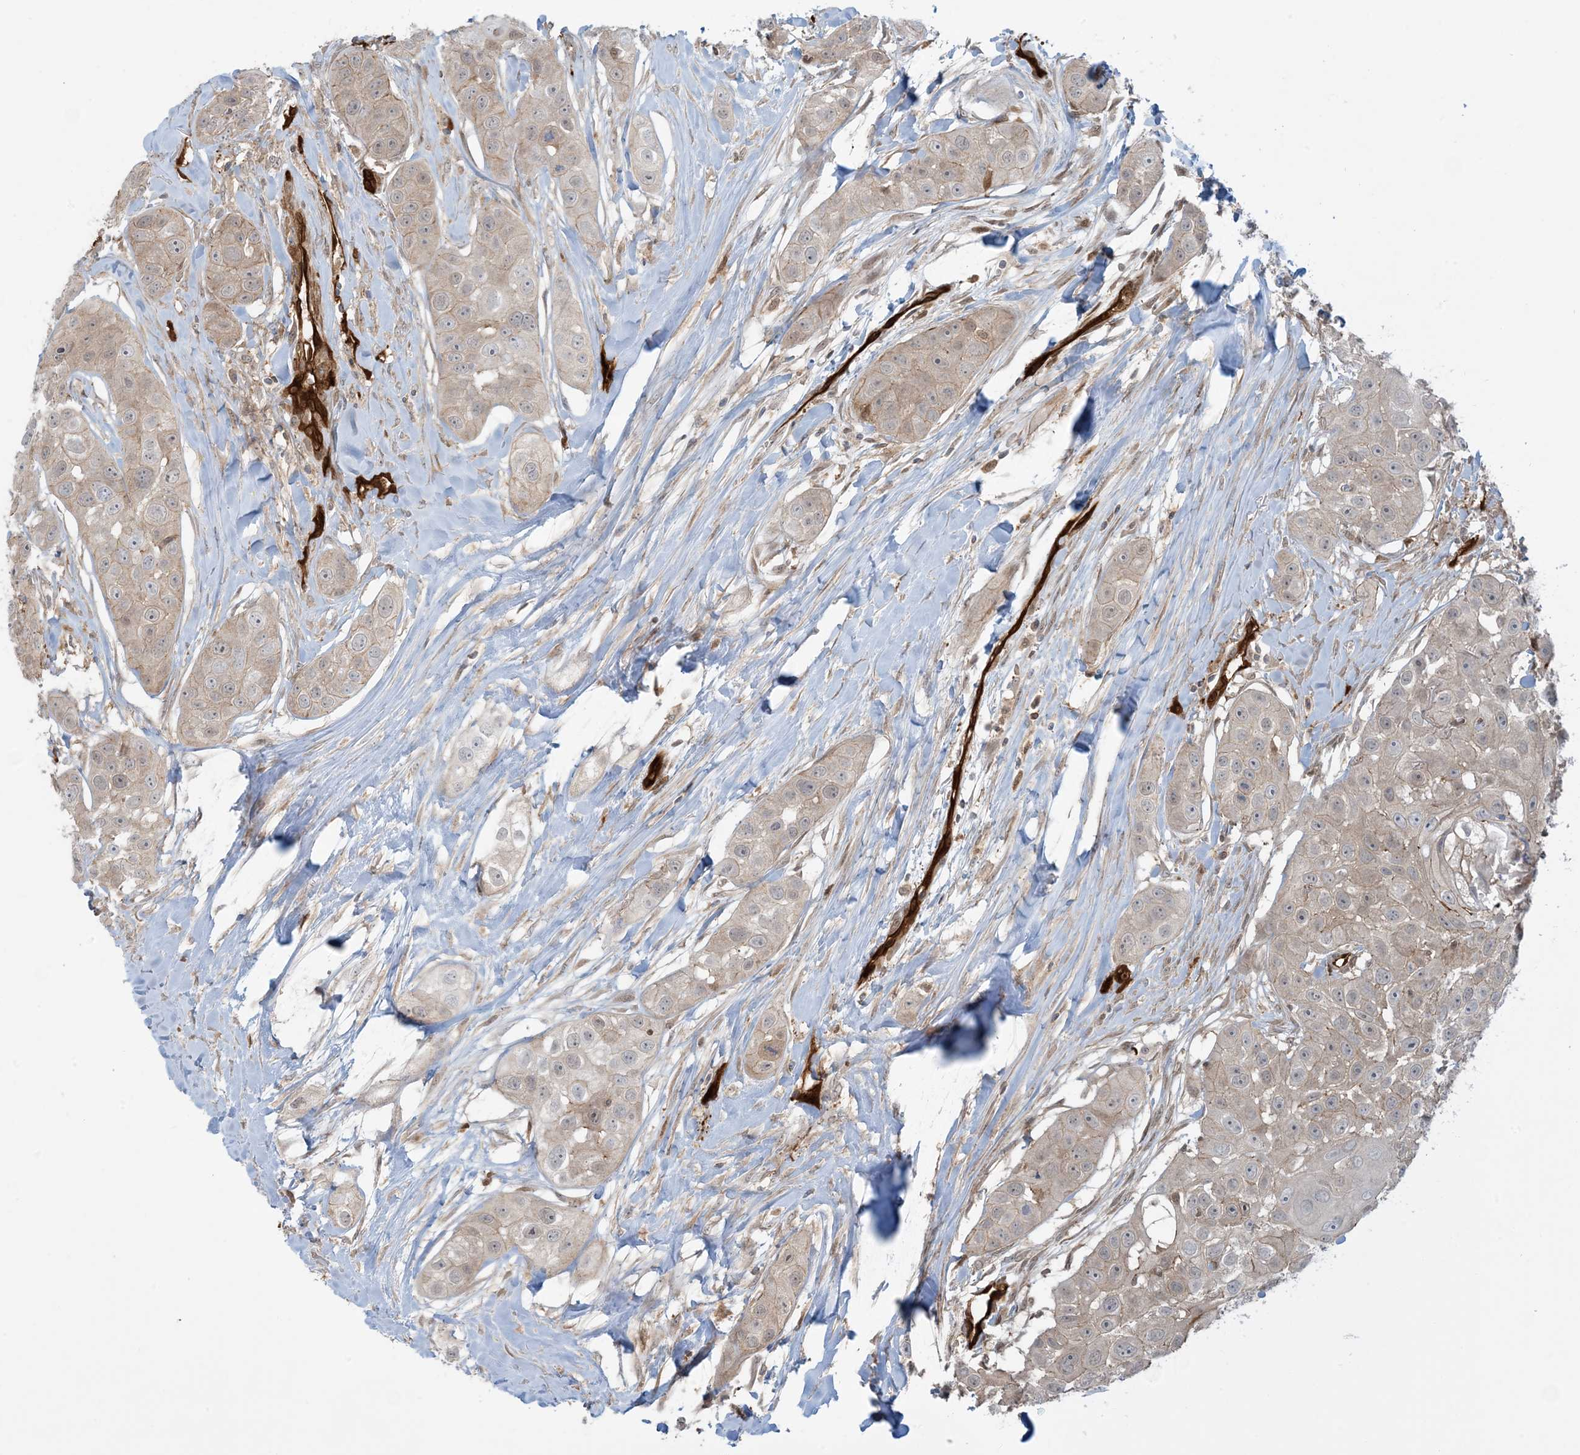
{"staining": {"intensity": "weak", "quantity": "<25%", "location": "cytoplasmic/membranous"}, "tissue": "head and neck cancer", "cell_type": "Tumor cells", "image_type": "cancer", "snomed": [{"axis": "morphology", "description": "Normal tissue, NOS"}, {"axis": "morphology", "description": "Squamous cell carcinoma, NOS"}, {"axis": "topography", "description": "Skeletal muscle"}, {"axis": "topography", "description": "Head-Neck"}], "caption": "IHC histopathology image of squamous cell carcinoma (head and neck) stained for a protein (brown), which displays no staining in tumor cells.", "gene": "PPM1F", "patient": {"sex": "male", "age": 51}}